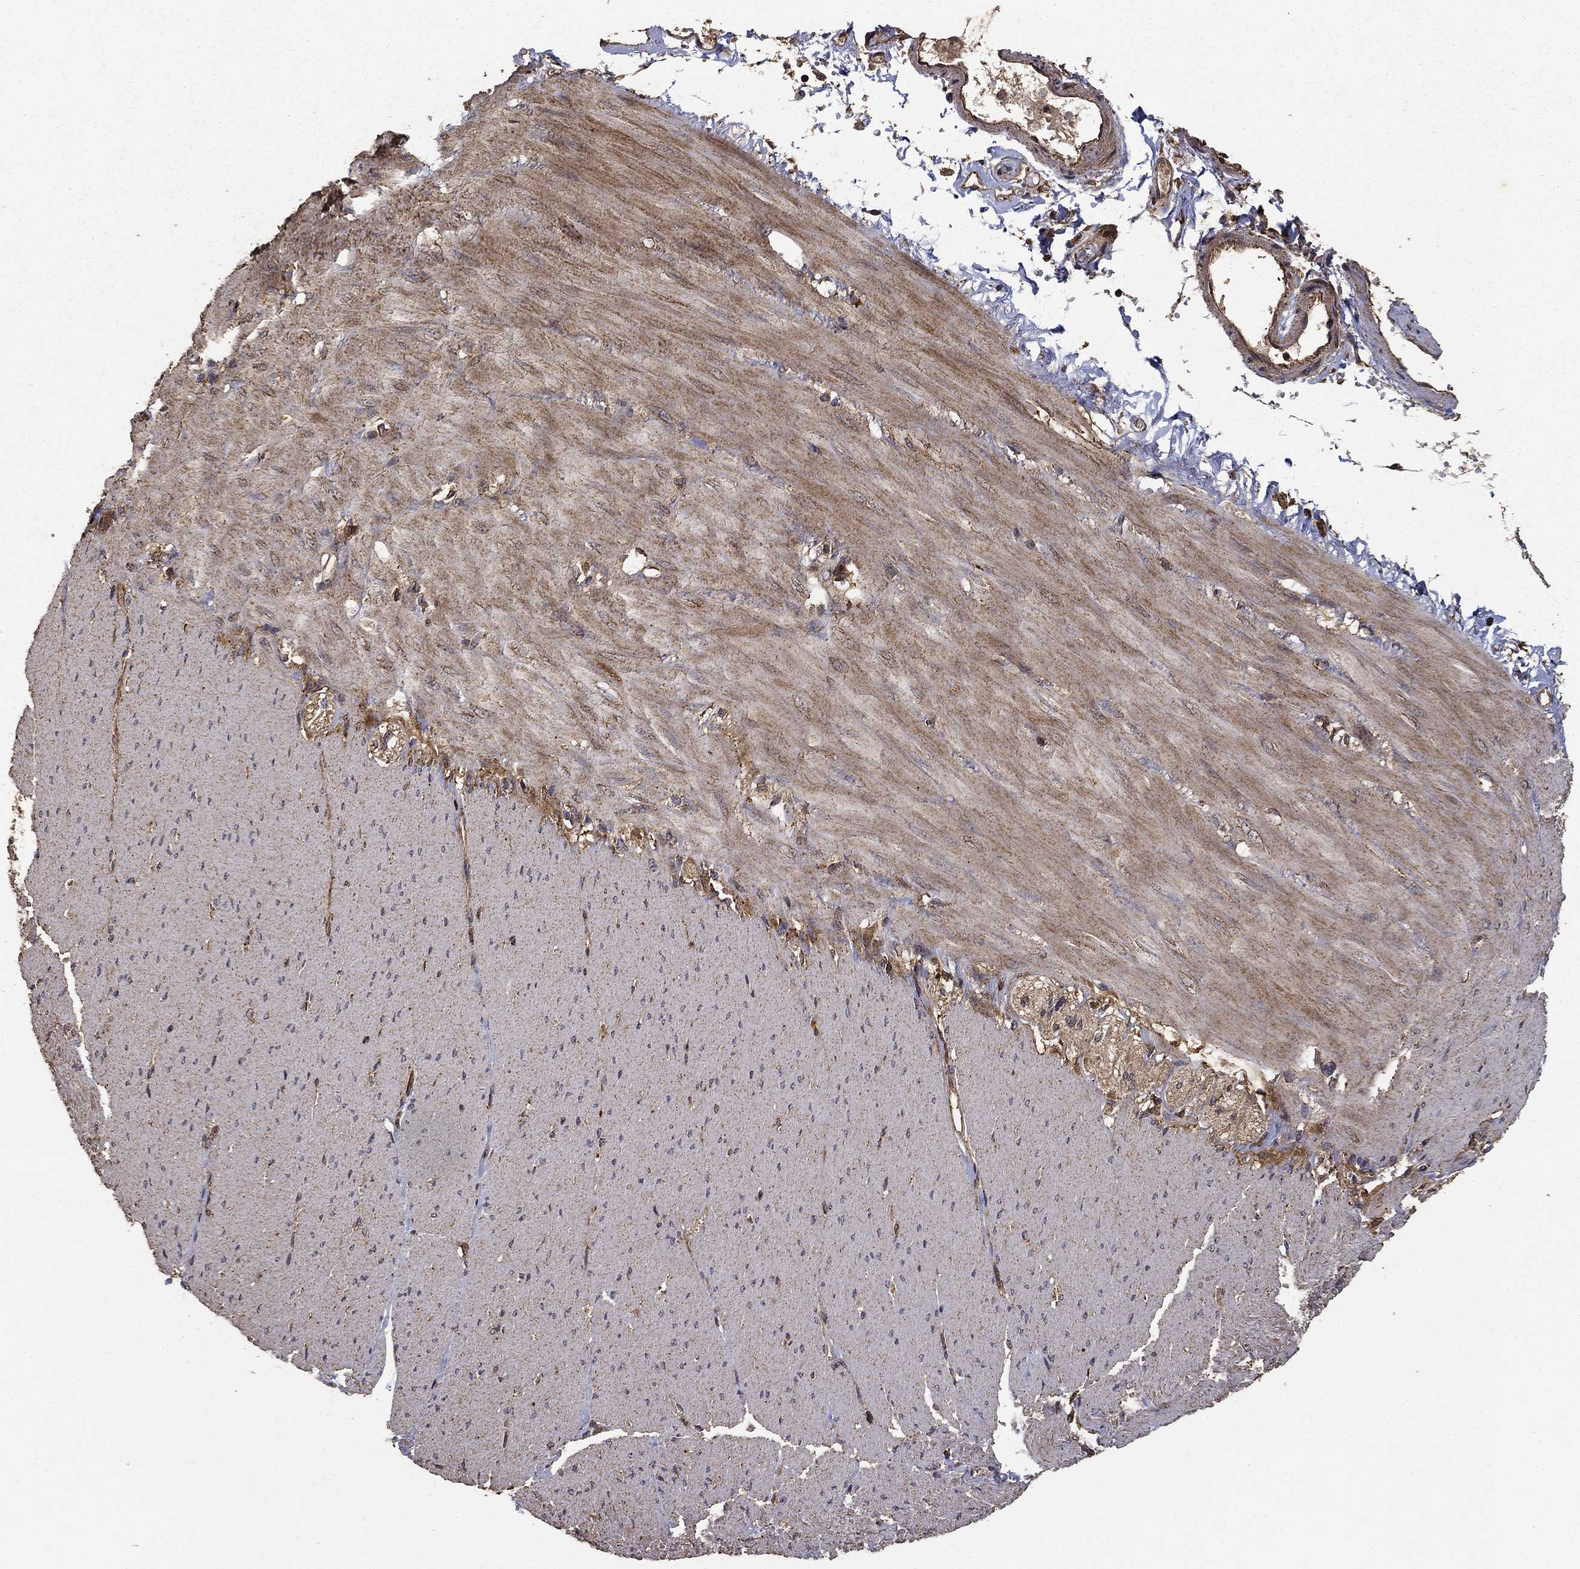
{"staining": {"intensity": "negative", "quantity": "none", "location": "none"}, "tissue": "adipose tissue", "cell_type": "Adipocytes", "image_type": "normal", "snomed": [{"axis": "morphology", "description": "Normal tissue, NOS"}, {"axis": "topography", "description": "Smooth muscle"}, {"axis": "topography", "description": "Duodenum"}, {"axis": "topography", "description": "Peripheral nerve tissue"}], "caption": "Adipocytes are negative for protein expression in benign human adipose tissue. (DAB immunohistochemistry visualized using brightfield microscopy, high magnification).", "gene": "IFRD1", "patient": {"sex": "female", "age": 61}}